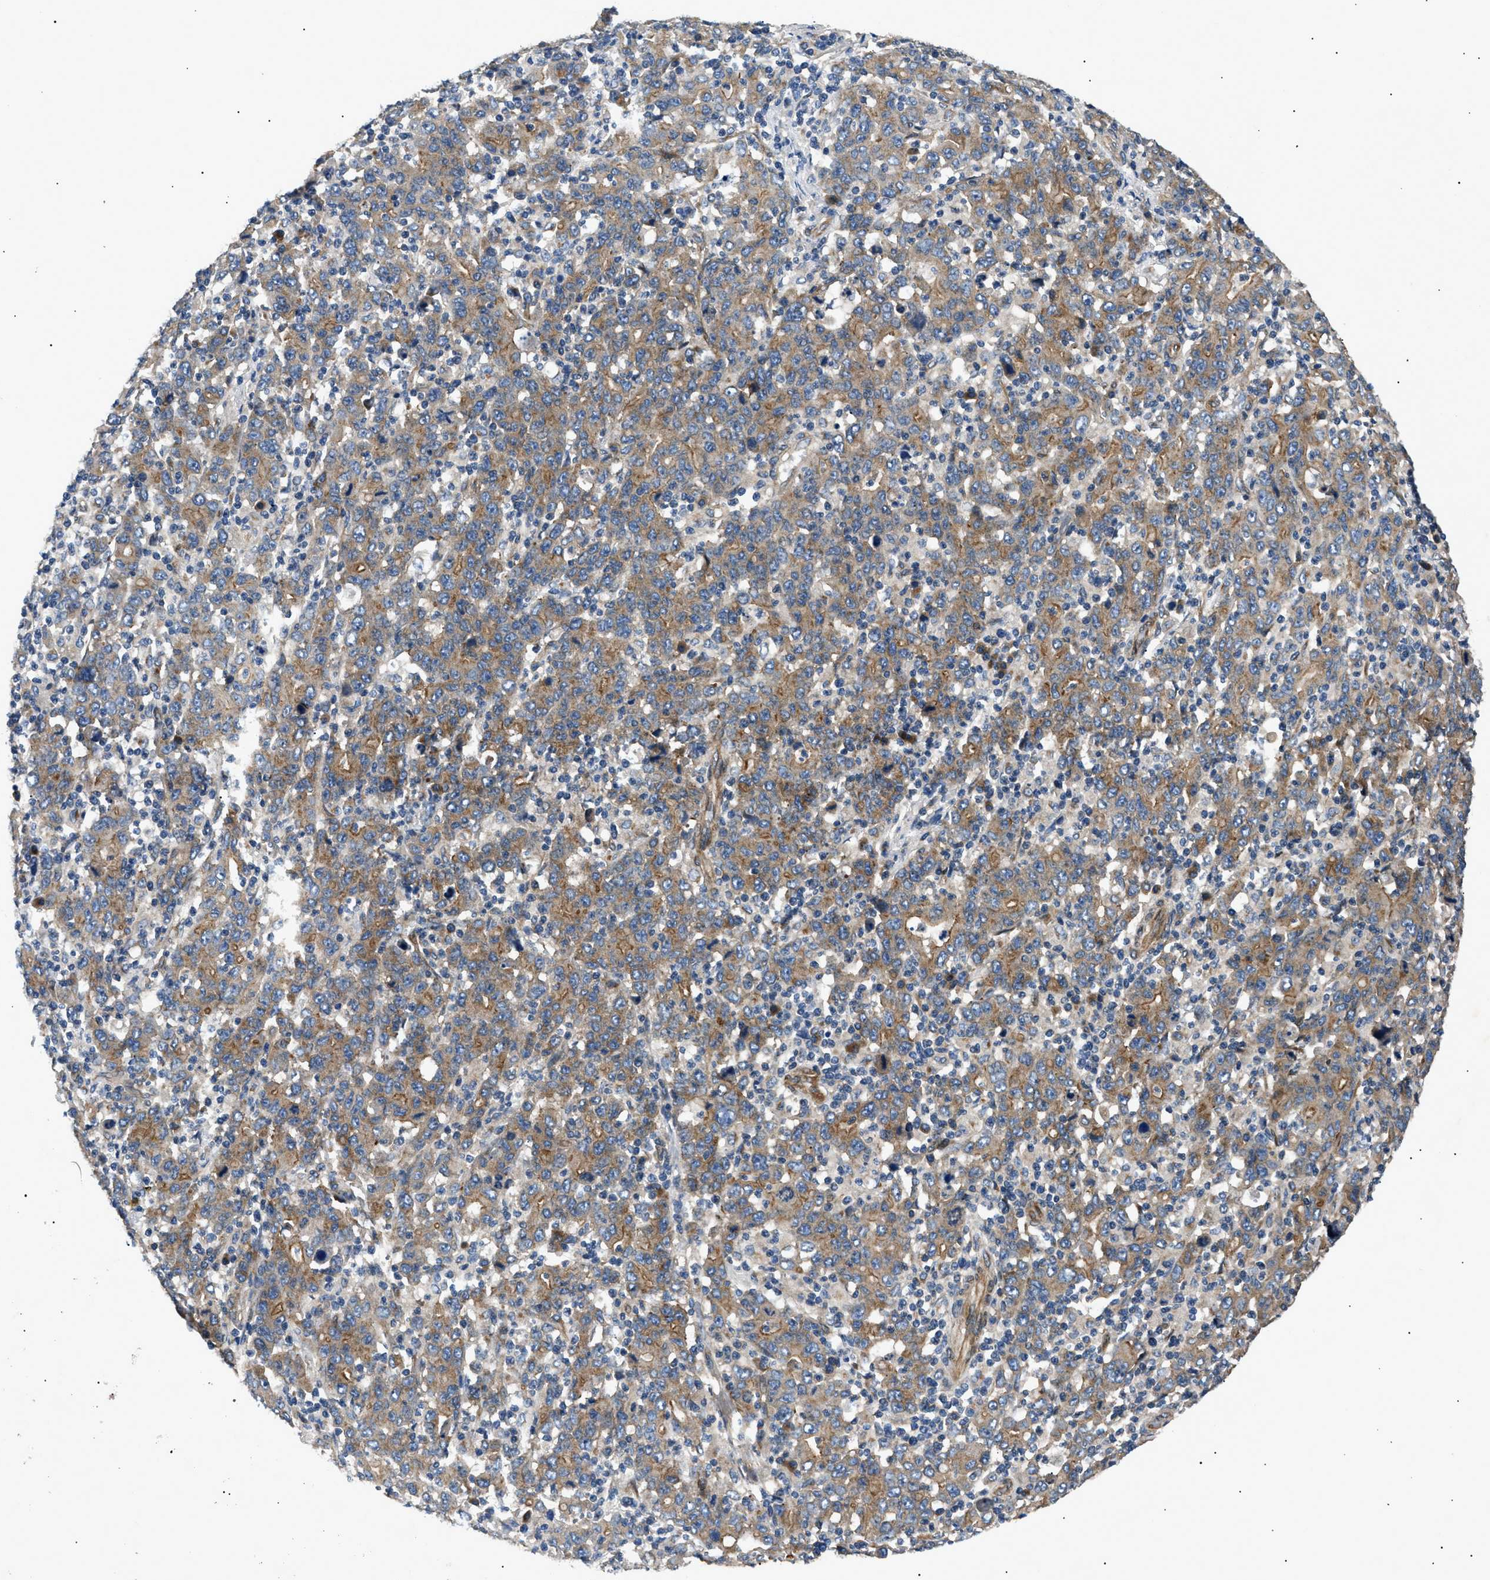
{"staining": {"intensity": "moderate", "quantity": ">75%", "location": "cytoplasmic/membranous"}, "tissue": "stomach cancer", "cell_type": "Tumor cells", "image_type": "cancer", "snomed": [{"axis": "morphology", "description": "Adenocarcinoma, NOS"}, {"axis": "topography", "description": "Stomach, upper"}], "caption": "Immunohistochemical staining of human stomach adenocarcinoma reveals moderate cytoplasmic/membranous protein staining in about >75% of tumor cells.", "gene": "LYSMD3", "patient": {"sex": "male", "age": 69}}